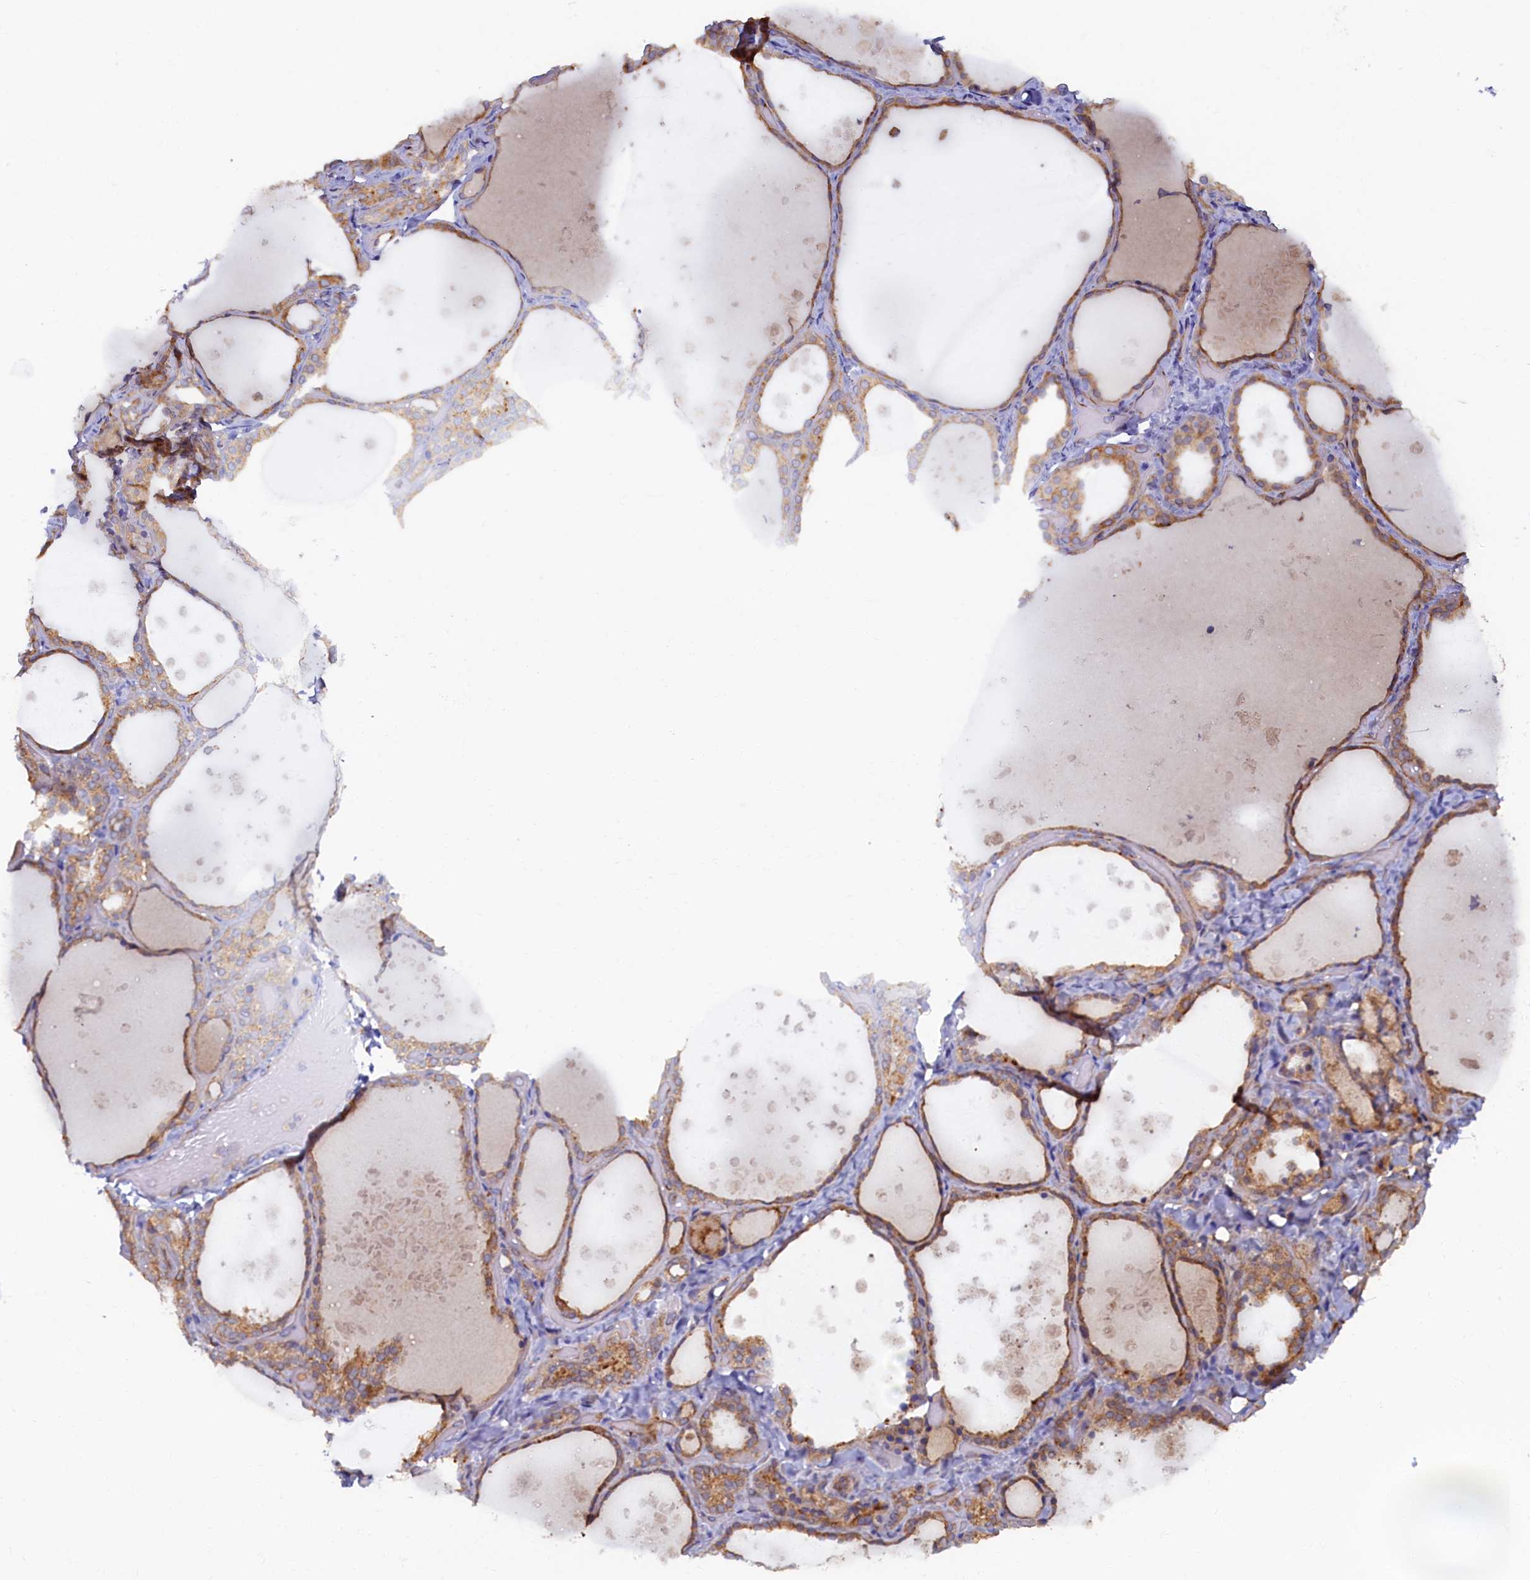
{"staining": {"intensity": "moderate", "quantity": ">75%", "location": "cytoplasmic/membranous"}, "tissue": "thyroid gland", "cell_type": "Glandular cells", "image_type": "normal", "snomed": [{"axis": "morphology", "description": "Normal tissue, NOS"}, {"axis": "topography", "description": "Thyroid gland"}], "caption": "Immunohistochemical staining of normal human thyroid gland shows moderate cytoplasmic/membranous protein positivity in approximately >75% of glandular cells. The staining was performed using DAB to visualize the protein expression in brown, while the nuclei were stained in blue with hematoxylin (Magnification: 20x).", "gene": "STX12", "patient": {"sex": "female", "age": 44}}